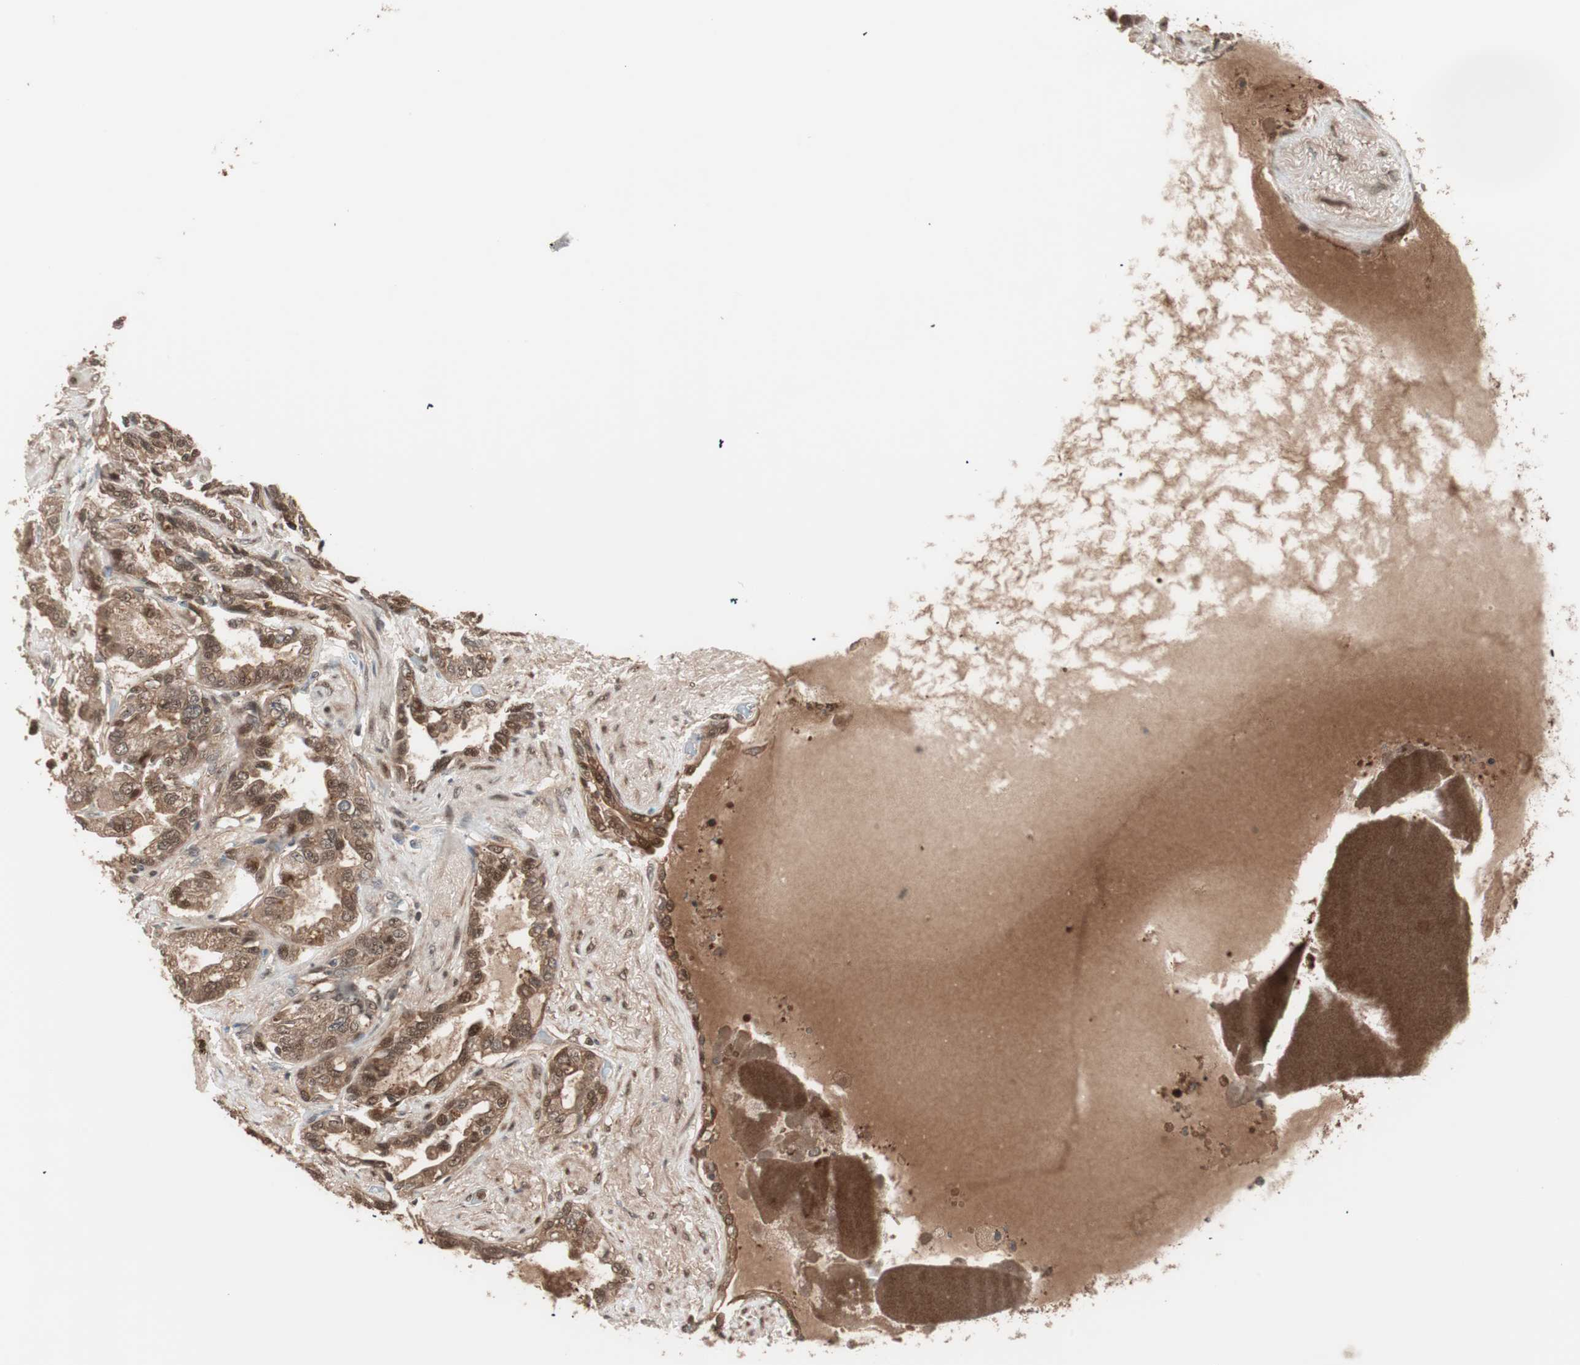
{"staining": {"intensity": "moderate", "quantity": ">75%", "location": "cytoplasmic/membranous,nuclear"}, "tissue": "seminal vesicle", "cell_type": "Glandular cells", "image_type": "normal", "snomed": [{"axis": "morphology", "description": "Normal tissue, NOS"}, {"axis": "topography", "description": "Seminal veicle"}], "caption": "Immunohistochemistry (DAB) staining of benign human seminal vesicle demonstrates moderate cytoplasmic/membranous,nuclear protein expression in about >75% of glandular cells.", "gene": "PRKG2", "patient": {"sex": "male", "age": 61}}